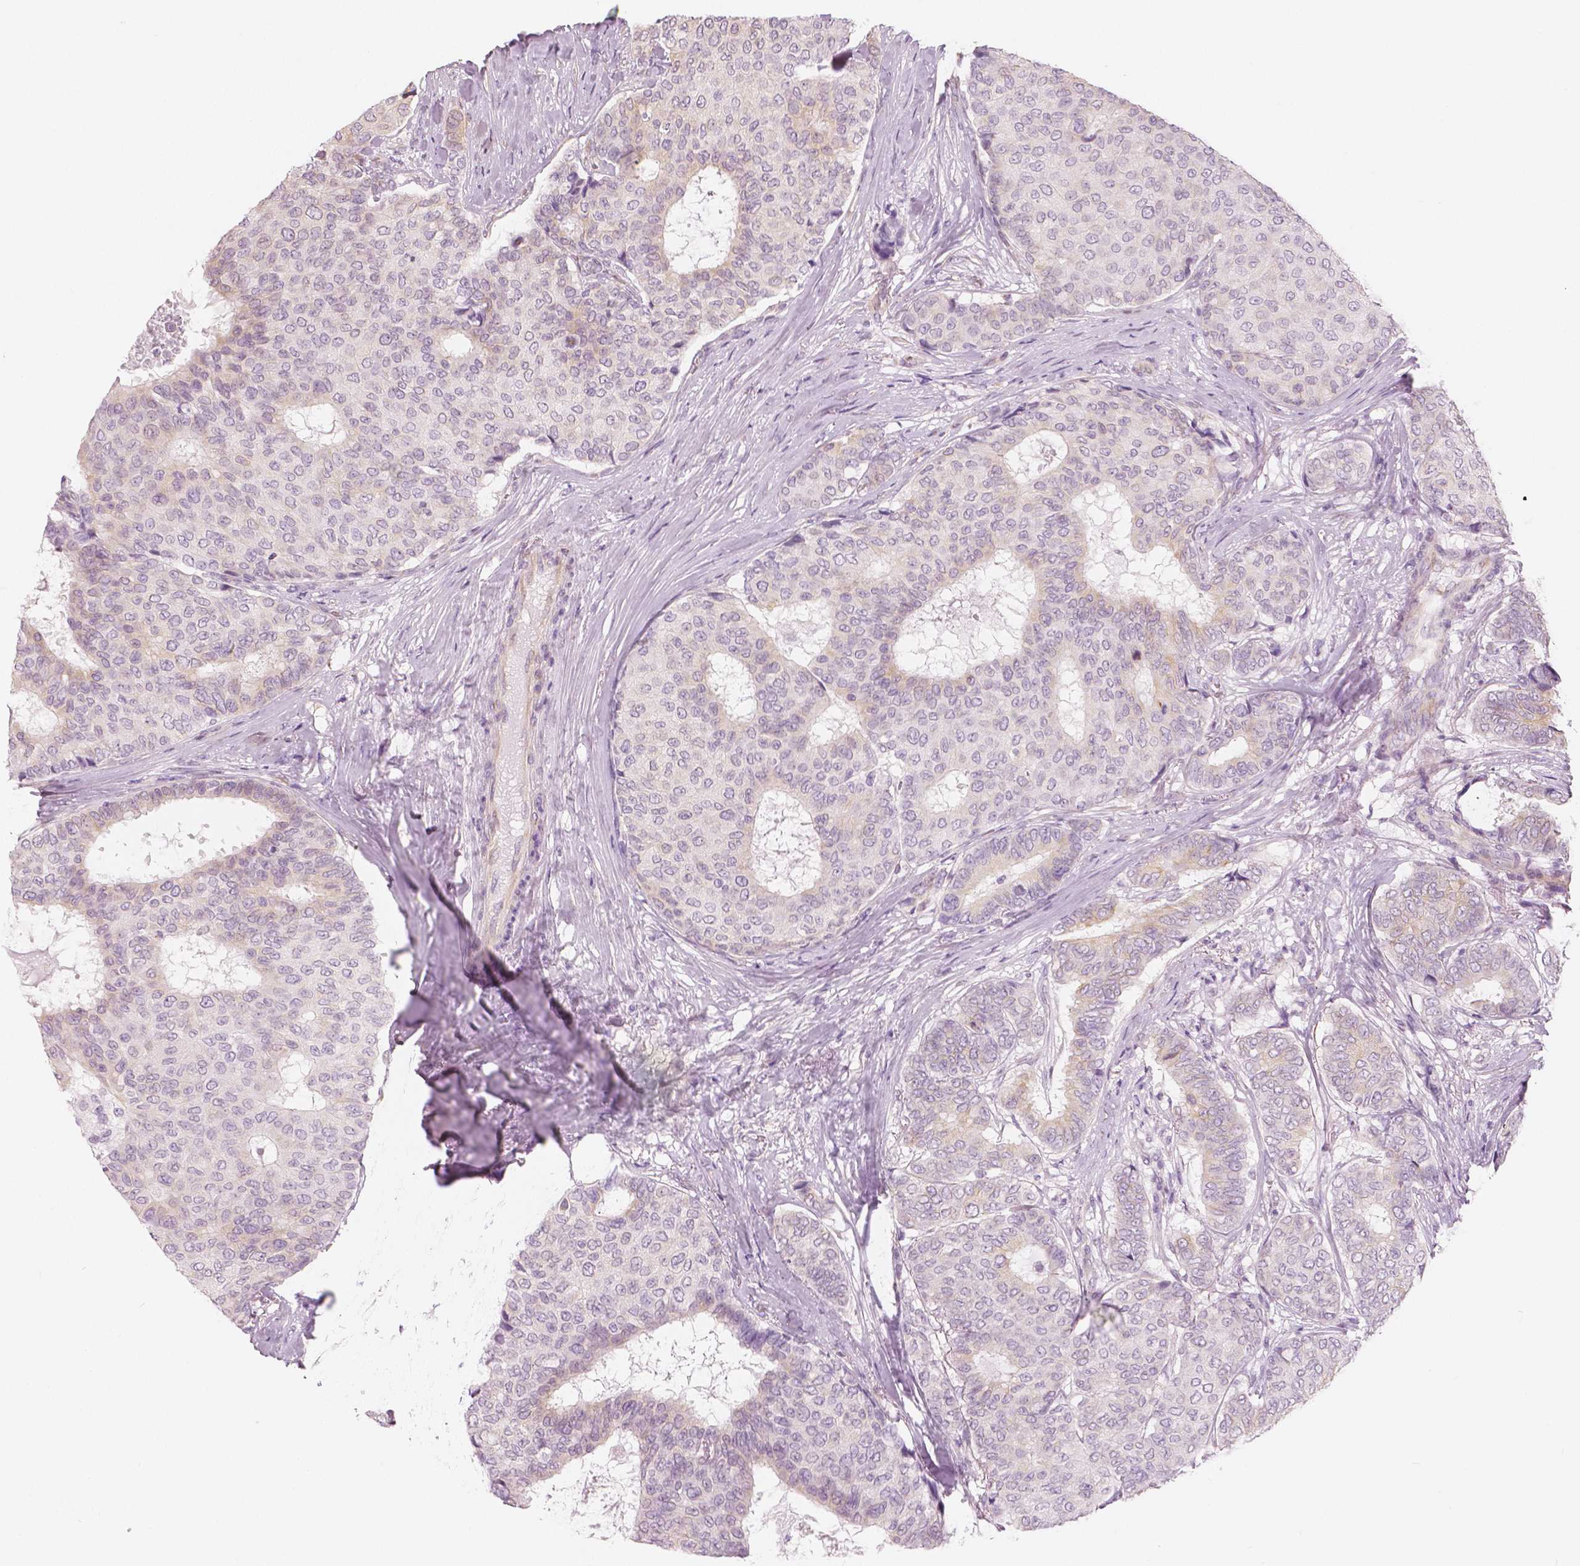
{"staining": {"intensity": "negative", "quantity": "none", "location": "none"}, "tissue": "breast cancer", "cell_type": "Tumor cells", "image_type": "cancer", "snomed": [{"axis": "morphology", "description": "Duct carcinoma"}, {"axis": "topography", "description": "Breast"}], "caption": "DAB immunohistochemical staining of breast cancer (infiltrating ductal carcinoma) displays no significant expression in tumor cells.", "gene": "SLC24A1", "patient": {"sex": "female", "age": 75}}